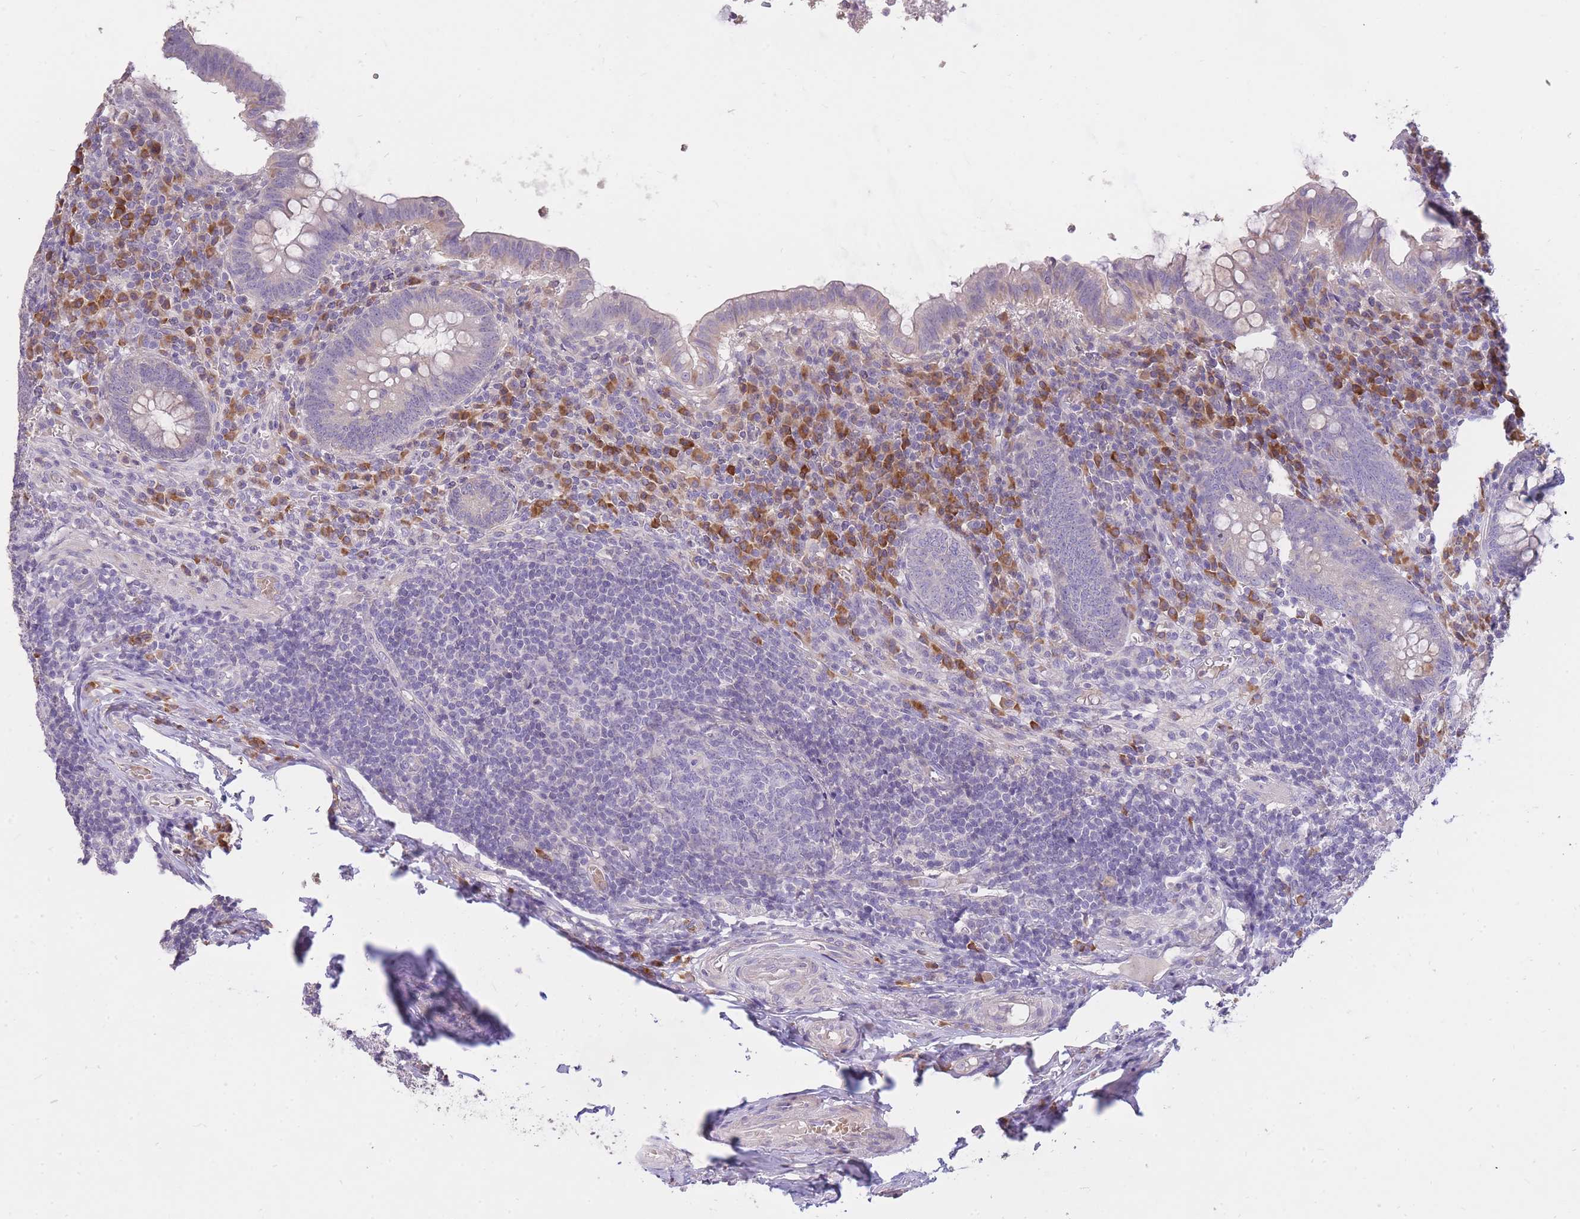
{"staining": {"intensity": "weak", "quantity": "<25%", "location": "cytoplasmic/membranous"}, "tissue": "appendix", "cell_type": "Glandular cells", "image_type": "normal", "snomed": [{"axis": "morphology", "description": "Normal tissue, NOS"}, {"axis": "topography", "description": "Appendix"}], "caption": "Immunohistochemistry (IHC) of normal appendix shows no staining in glandular cells. The staining is performed using DAB brown chromogen with nuclei counter-stained in using hematoxylin.", "gene": "FRG2B", "patient": {"sex": "male", "age": 83}}